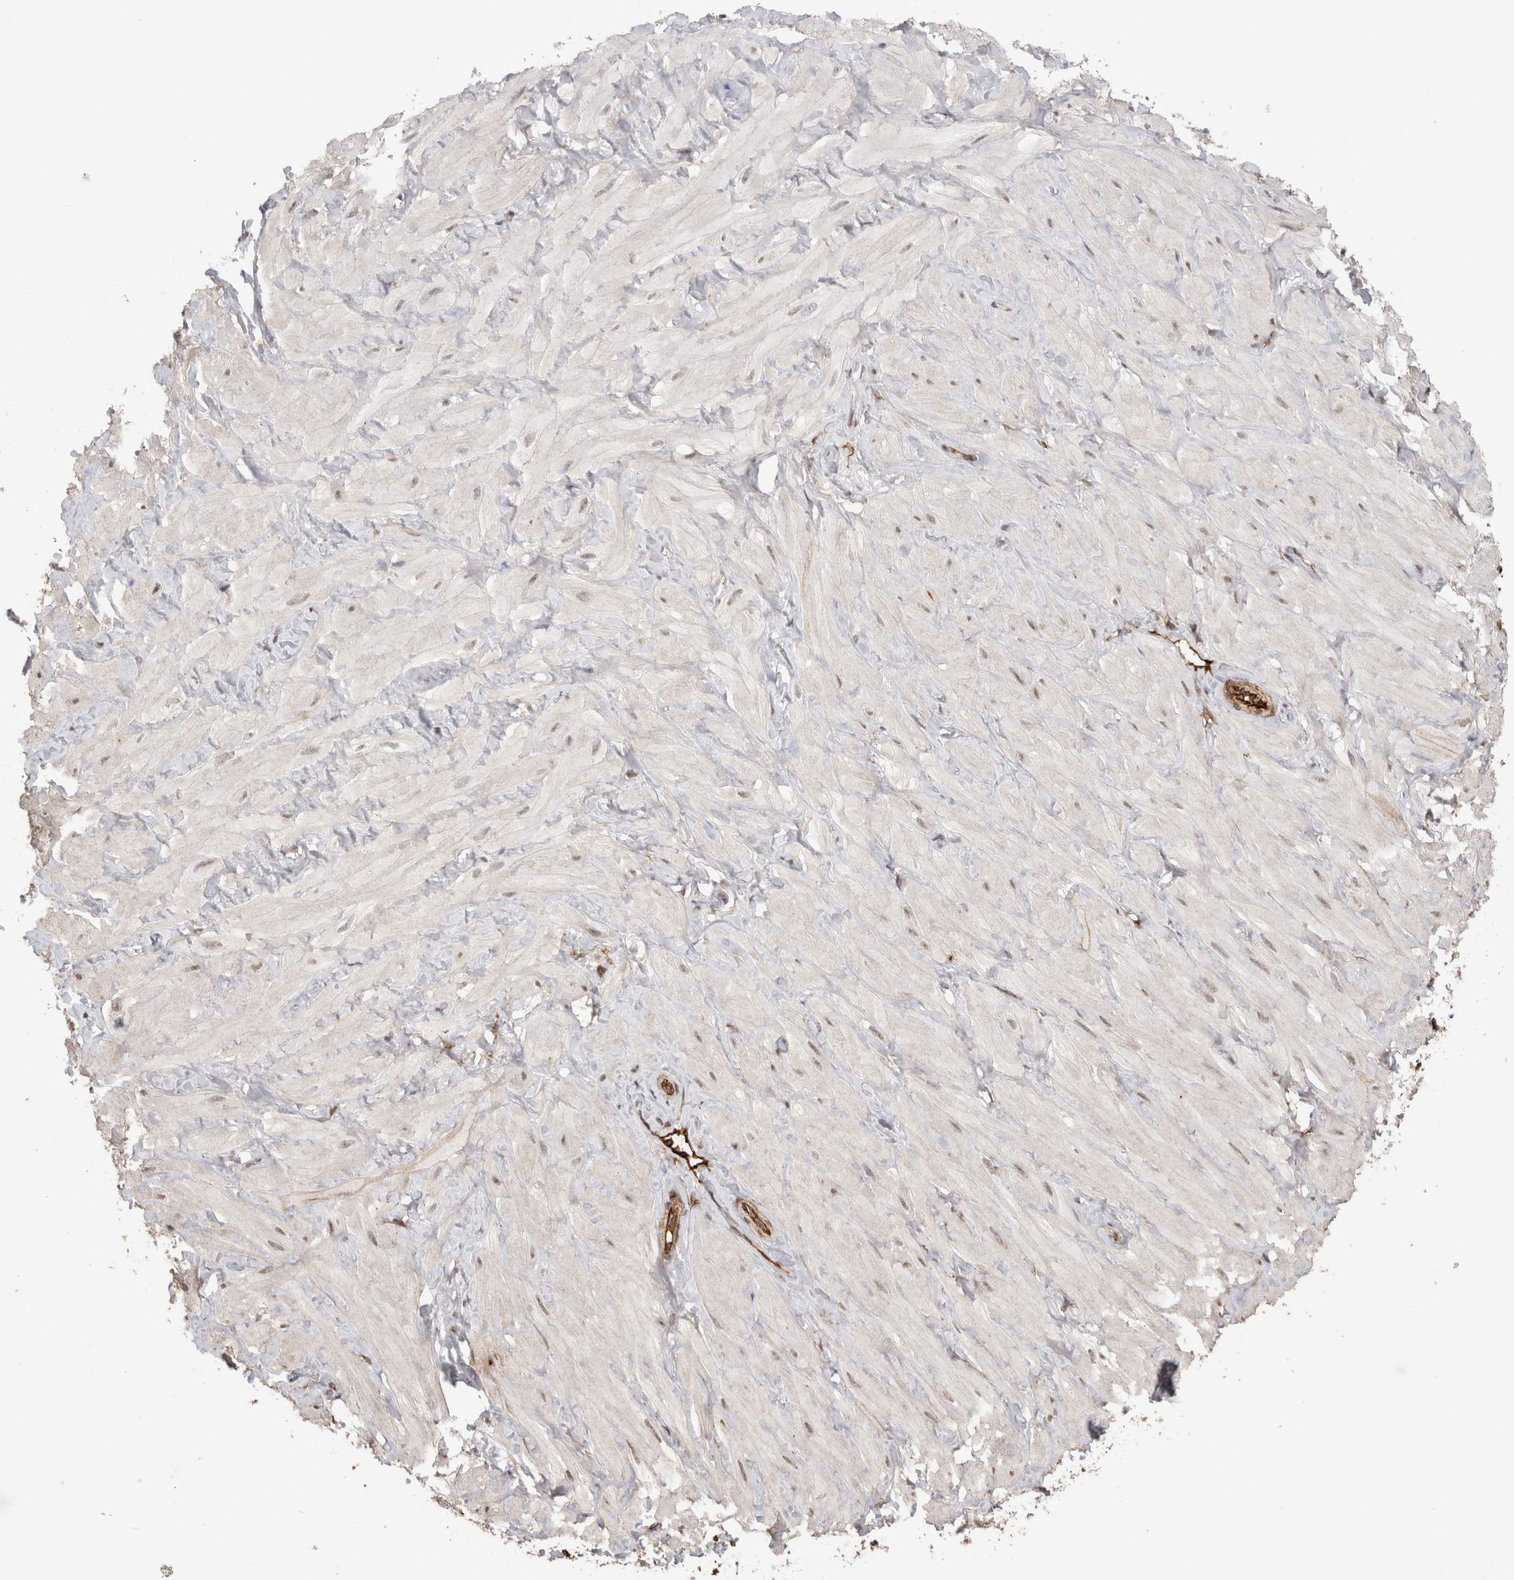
{"staining": {"intensity": "weak", "quantity": "<25%", "location": "cytoplasmic/membranous"}, "tissue": "adipose tissue", "cell_type": "Adipocytes", "image_type": "normal", "snomed": [{"axis": "morphology", "description": "Normal tissue, NOS"}, {"axis": "topography", "description": "Adipose tissue"}, {"axis": "topography", "description": "Vascular tissue"}, {"axis": "topography", "description": "Peripheral nerve tissue"}], "caption": "Immunohistochemistry photomicrograph of unremarkable human adipose tissue stained for a protein (brown), which demonstrates no staining in adipocytes. (DAB (3,3'-diaminobenzidine) immunohistochemistry (IHC) with hematoxylin counter stain).", "gene": "CDH13", "patient": {"sex": "male", "age": 25}}